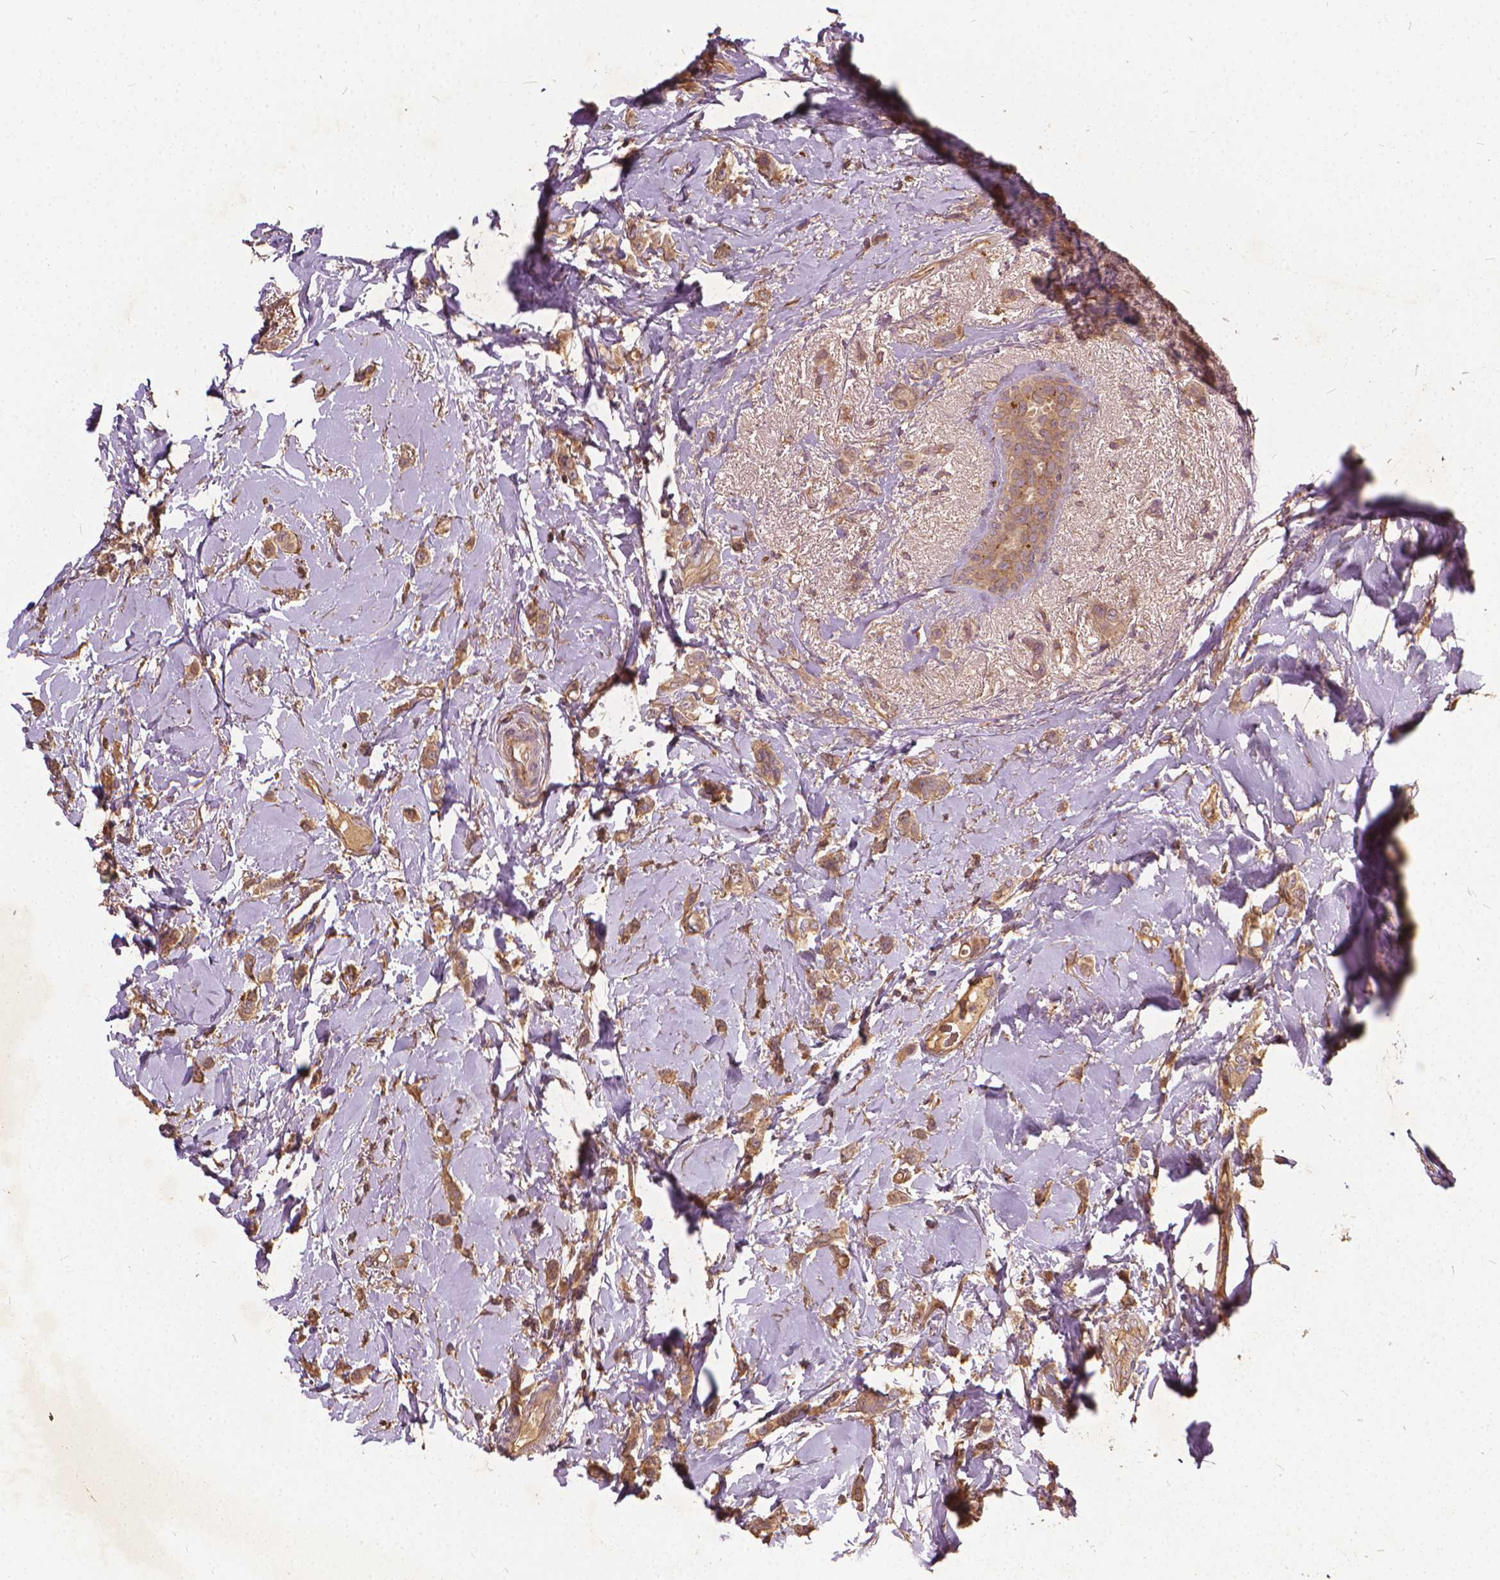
{"staining": {"intensity": "moderate", "quantity": ">75%", "location": "cytoplasmic/membranous"}, "tissue": "breast cancer", "cell_type": "Tumor cells", "image_type": "cancer", "snomed": [{"axis": "morphology", "description": "Lobular carcinoma"}, {"axis": "topography", "description": "Breast"}], "caption": "Immunohistochemistry of breast cancer reveals medium levels of moderate cytoplasmic/membranous expression in approximately >75% of tumor cells.", "gene": "UBXN2A", "patient": {"sex": "female", "age": 66}}